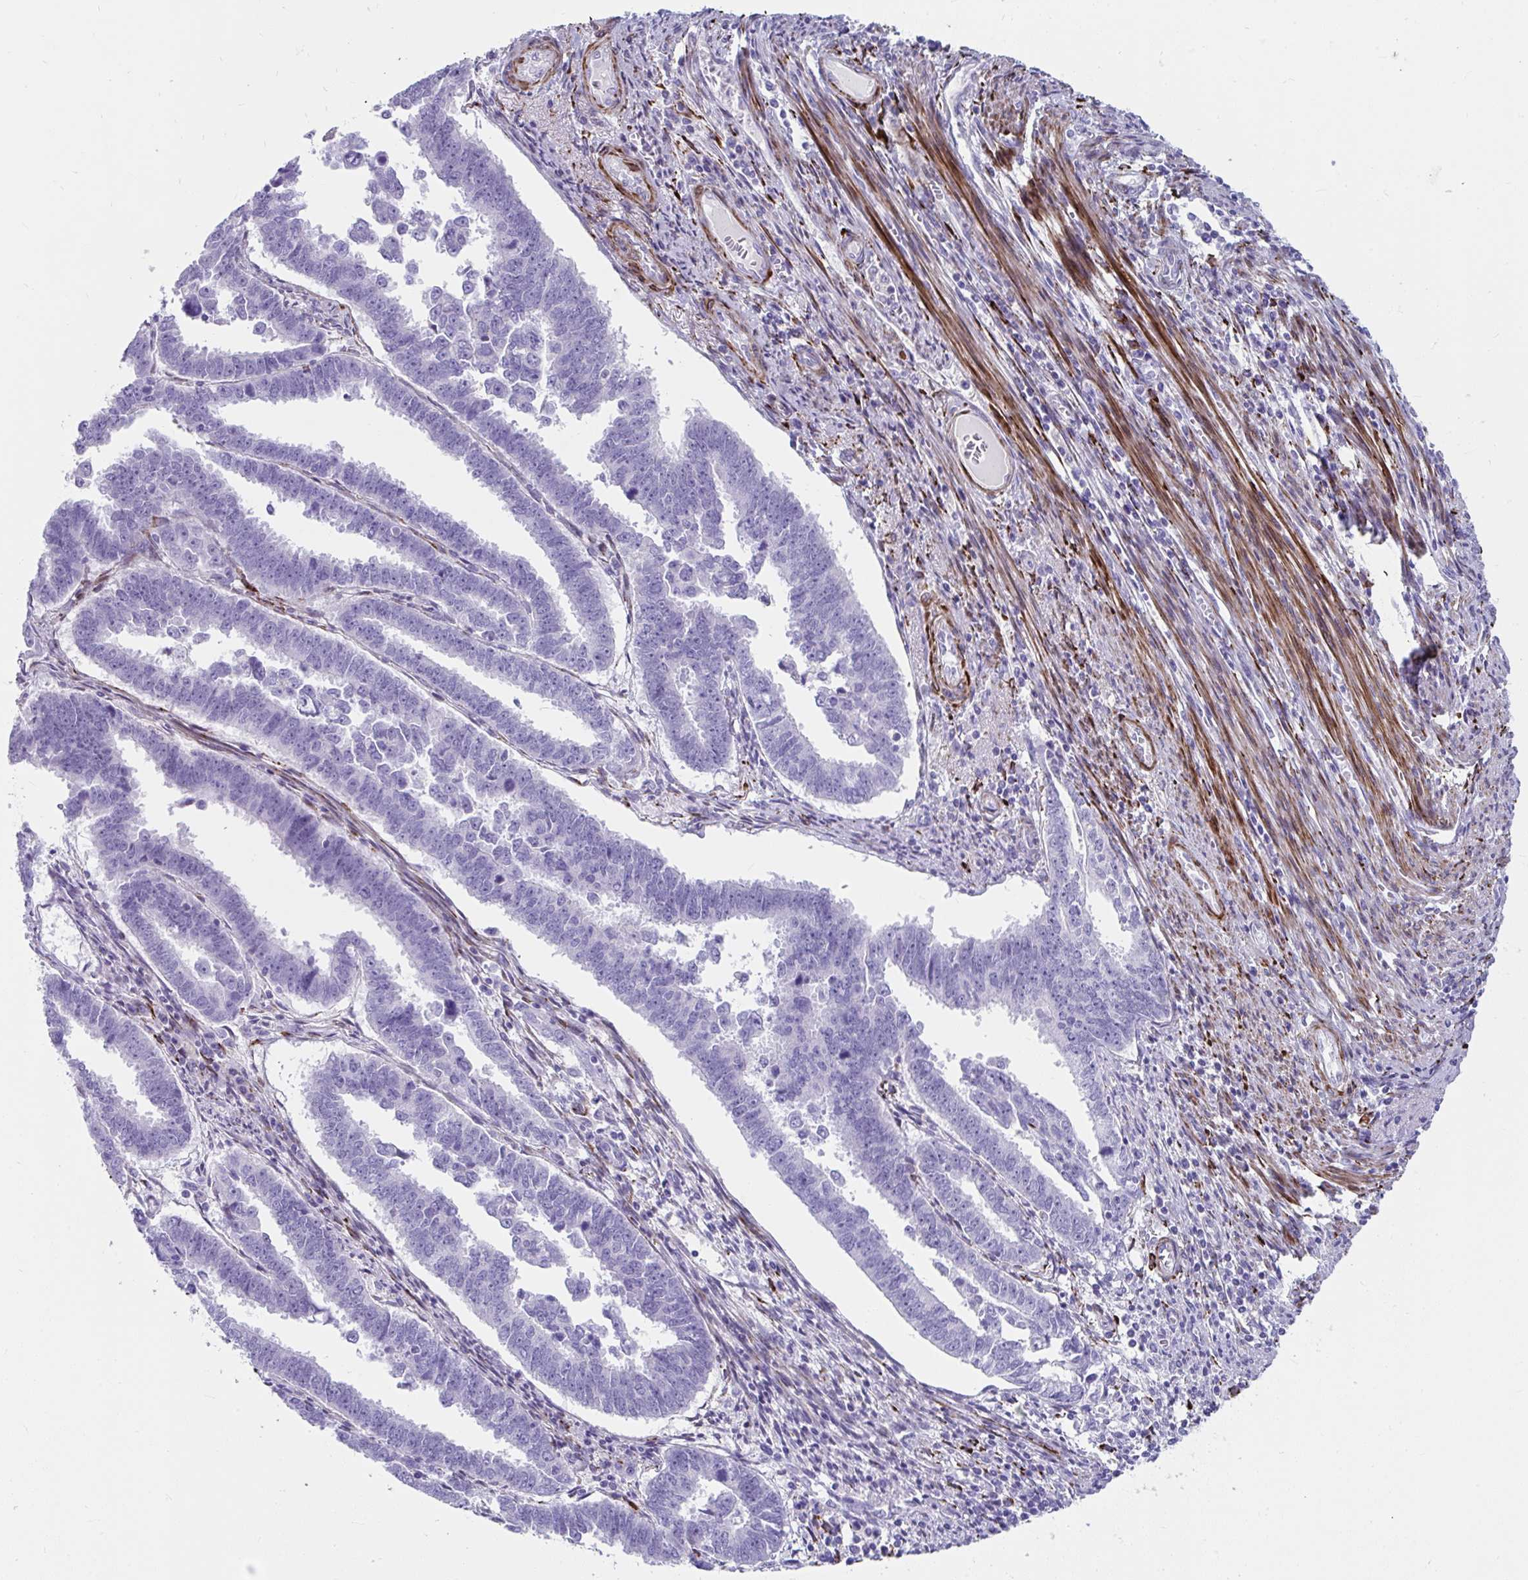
{"staining": {"intensity": "negative", "quantity": "none", "location": "none"}, "tissue": "endometrial cancer", "cell_type": "Tumor cells", "image_type": "cancer", "snomed": [{"axis": "morphology", "description": "Adenocarcinoma, NOS"}, {"axis": "topography", "description": "Endometrium"}], "caption": "High power microscopy photomicrograph of an IHC micrograph of endometrial cancer (adenocarcinoma), revealing no significant staining in tumor cells.", "gene": "GRXCR2", "patient": {"sex": "female", "age": 75}}